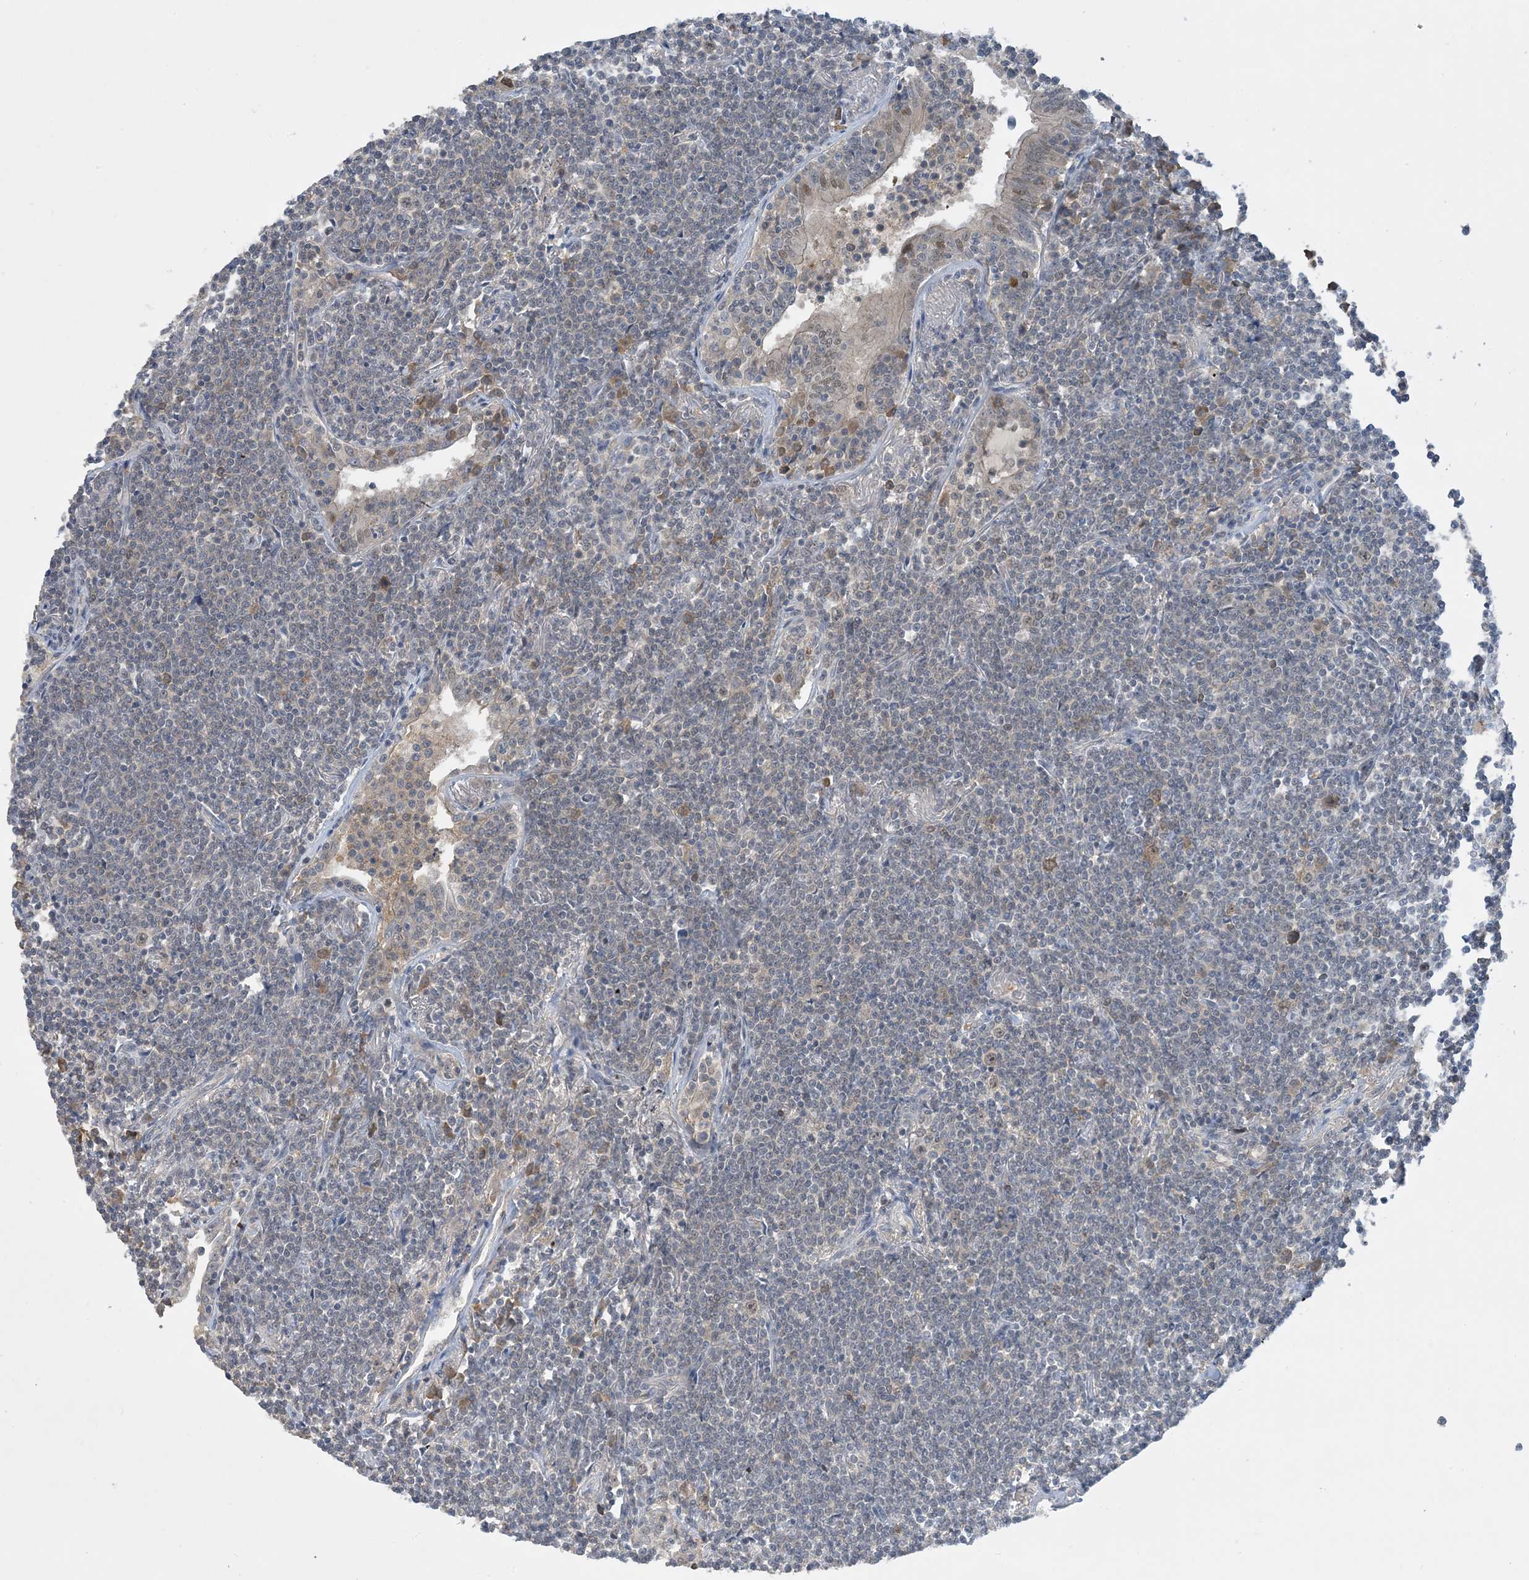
{"staining": {"intensity": "negative", "quantity": "none", "location": "none"}, "tissue": "lymphoma", "cell_type": "Tumor cells", "image_type": "cancer", "snomed": [{"axis": "morphology", "description": "Malignant lymphoma, non-Hodgkin's type, Low grade"}, {"axis": "topography", "description": "Lung"}], "caption": "Tumor cells are negative for brown protein staining in lymphoma.", "gene": "UBE2E1", "patient": {"sex": "female", "age": 71}}